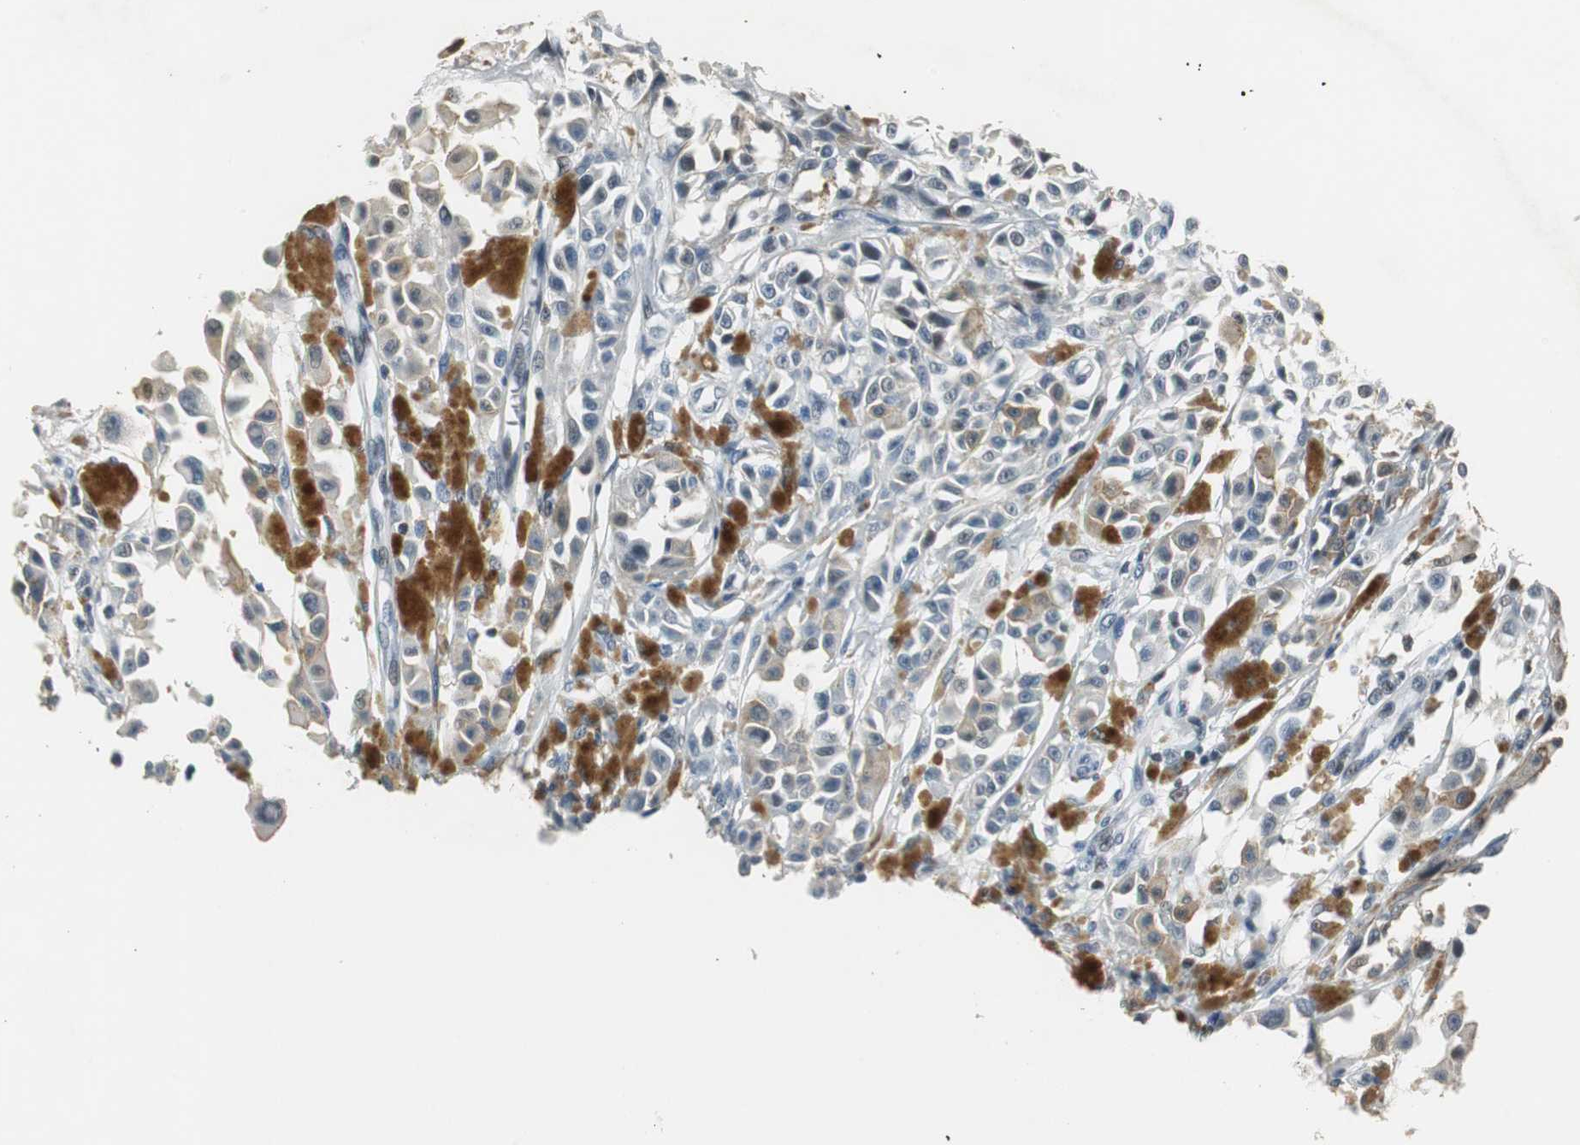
{"staining": {"intensity": "weak", "quantity": "25%-75%", "location": "cytoplasmic/membranous"}, "tissue": "melanoma", "cell_type": "Tumor cells", "image_type": "cancer", "snomed": [{"axis": "morphology", "description": "Malignant melanoma, NOS"}, {"axis": "topography", "description": "Skin"}], "caption": "Melanoma stained for a protein (brown) displays weak cytoplasmic/membranous positive expression in about 25%-75% of tumor cells.", "gene": "HCFC2", "patient": {"sex": "female", "age": 38}}